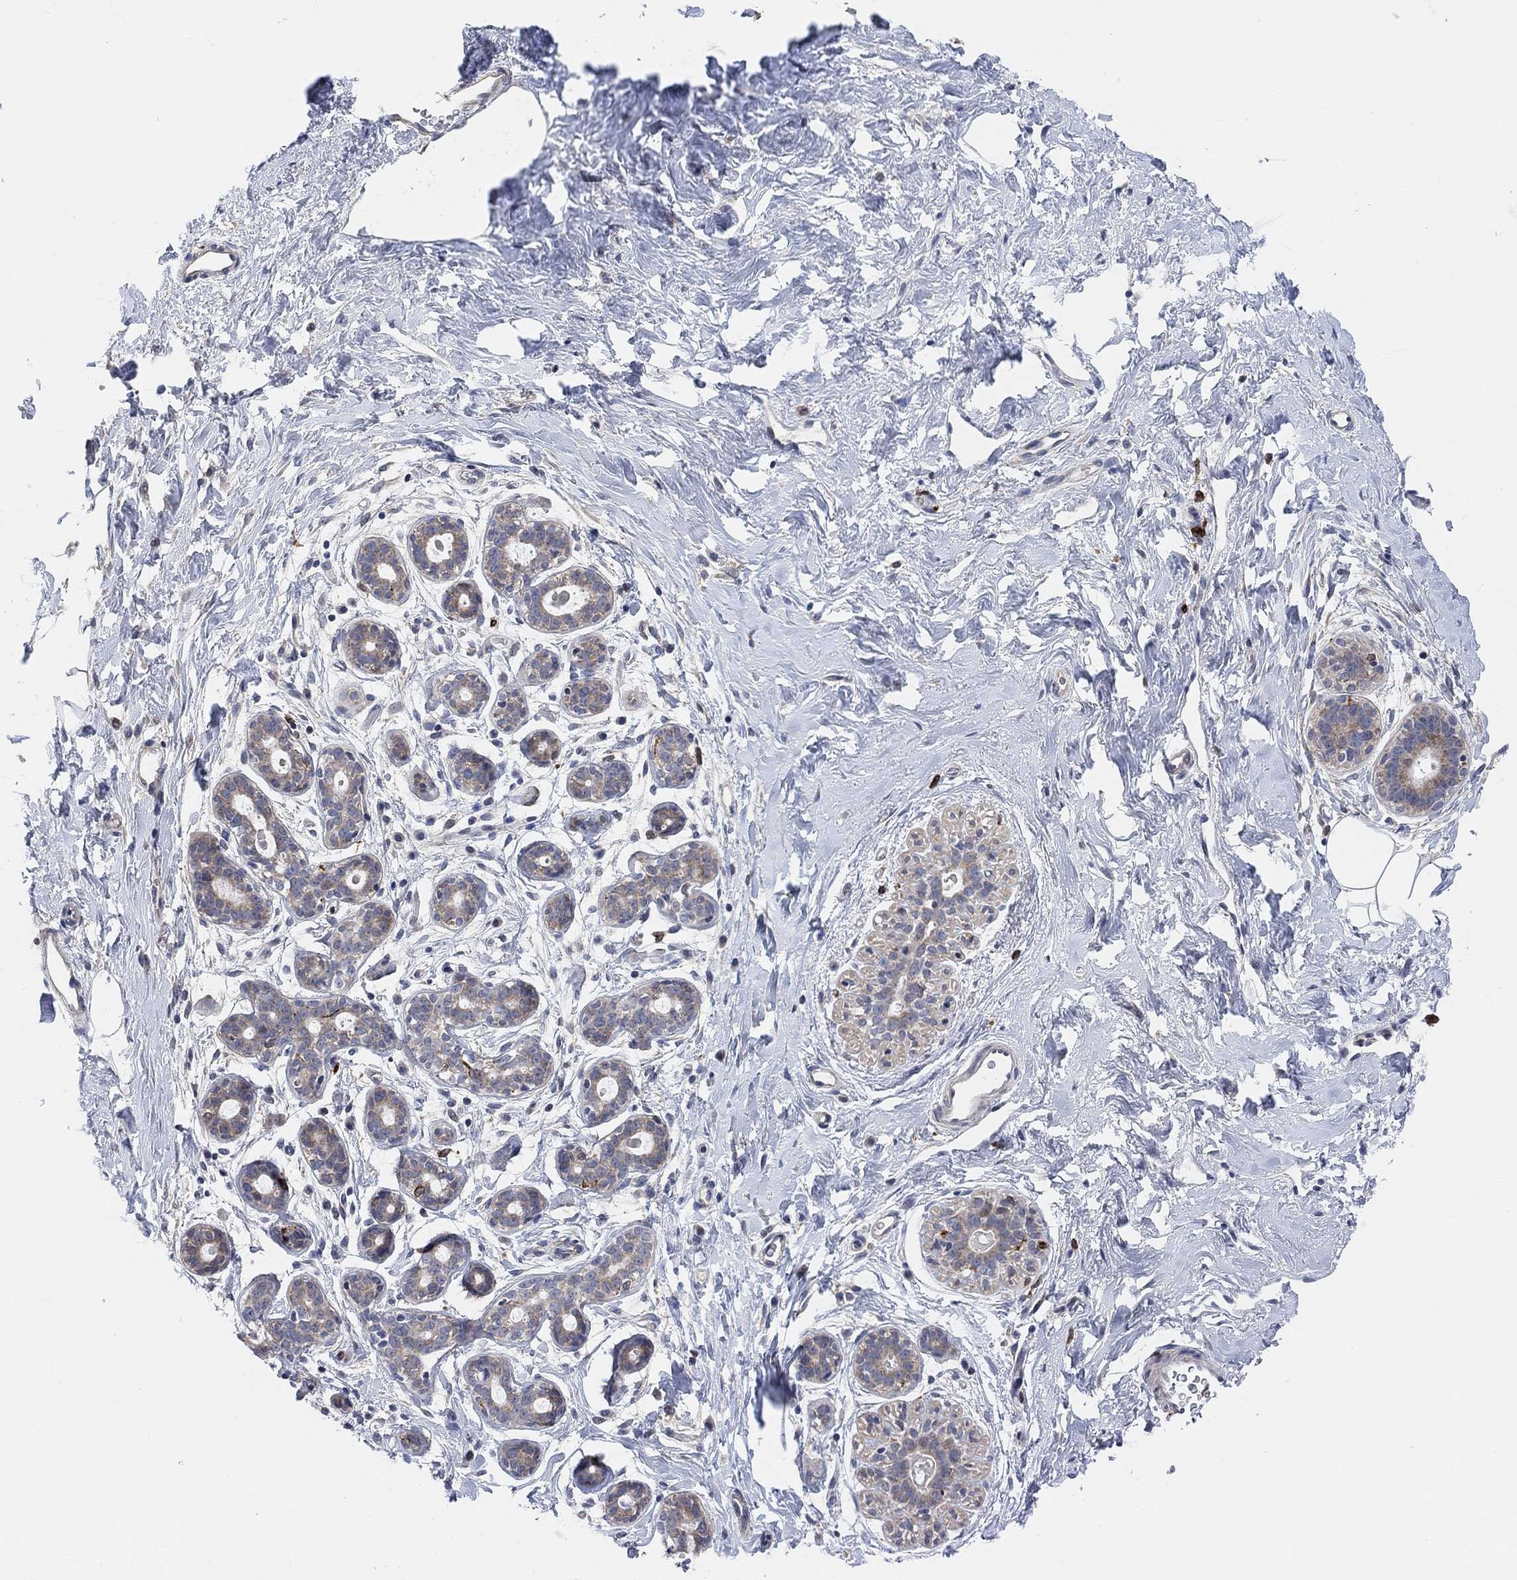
{"staining": {"intensity": "negative", "quantity": "none", "location": "none"}, "tissue": "breast", "cell_type": "Adipocytes", "image_type": "normal", "snomed": [{"axis": "morphology", "description": "Normal tissue, NOS"}, {"axis": "topography", "description": "Breast"}], "caption": "High power microscopy histopathology image of an immunohistochemistry (IHC) photomicrograph of normal breast, revealing no significant positivity in adipocytes.", "gene": "HCRTR1", "patient": {"sex": "female", "age": 43}}